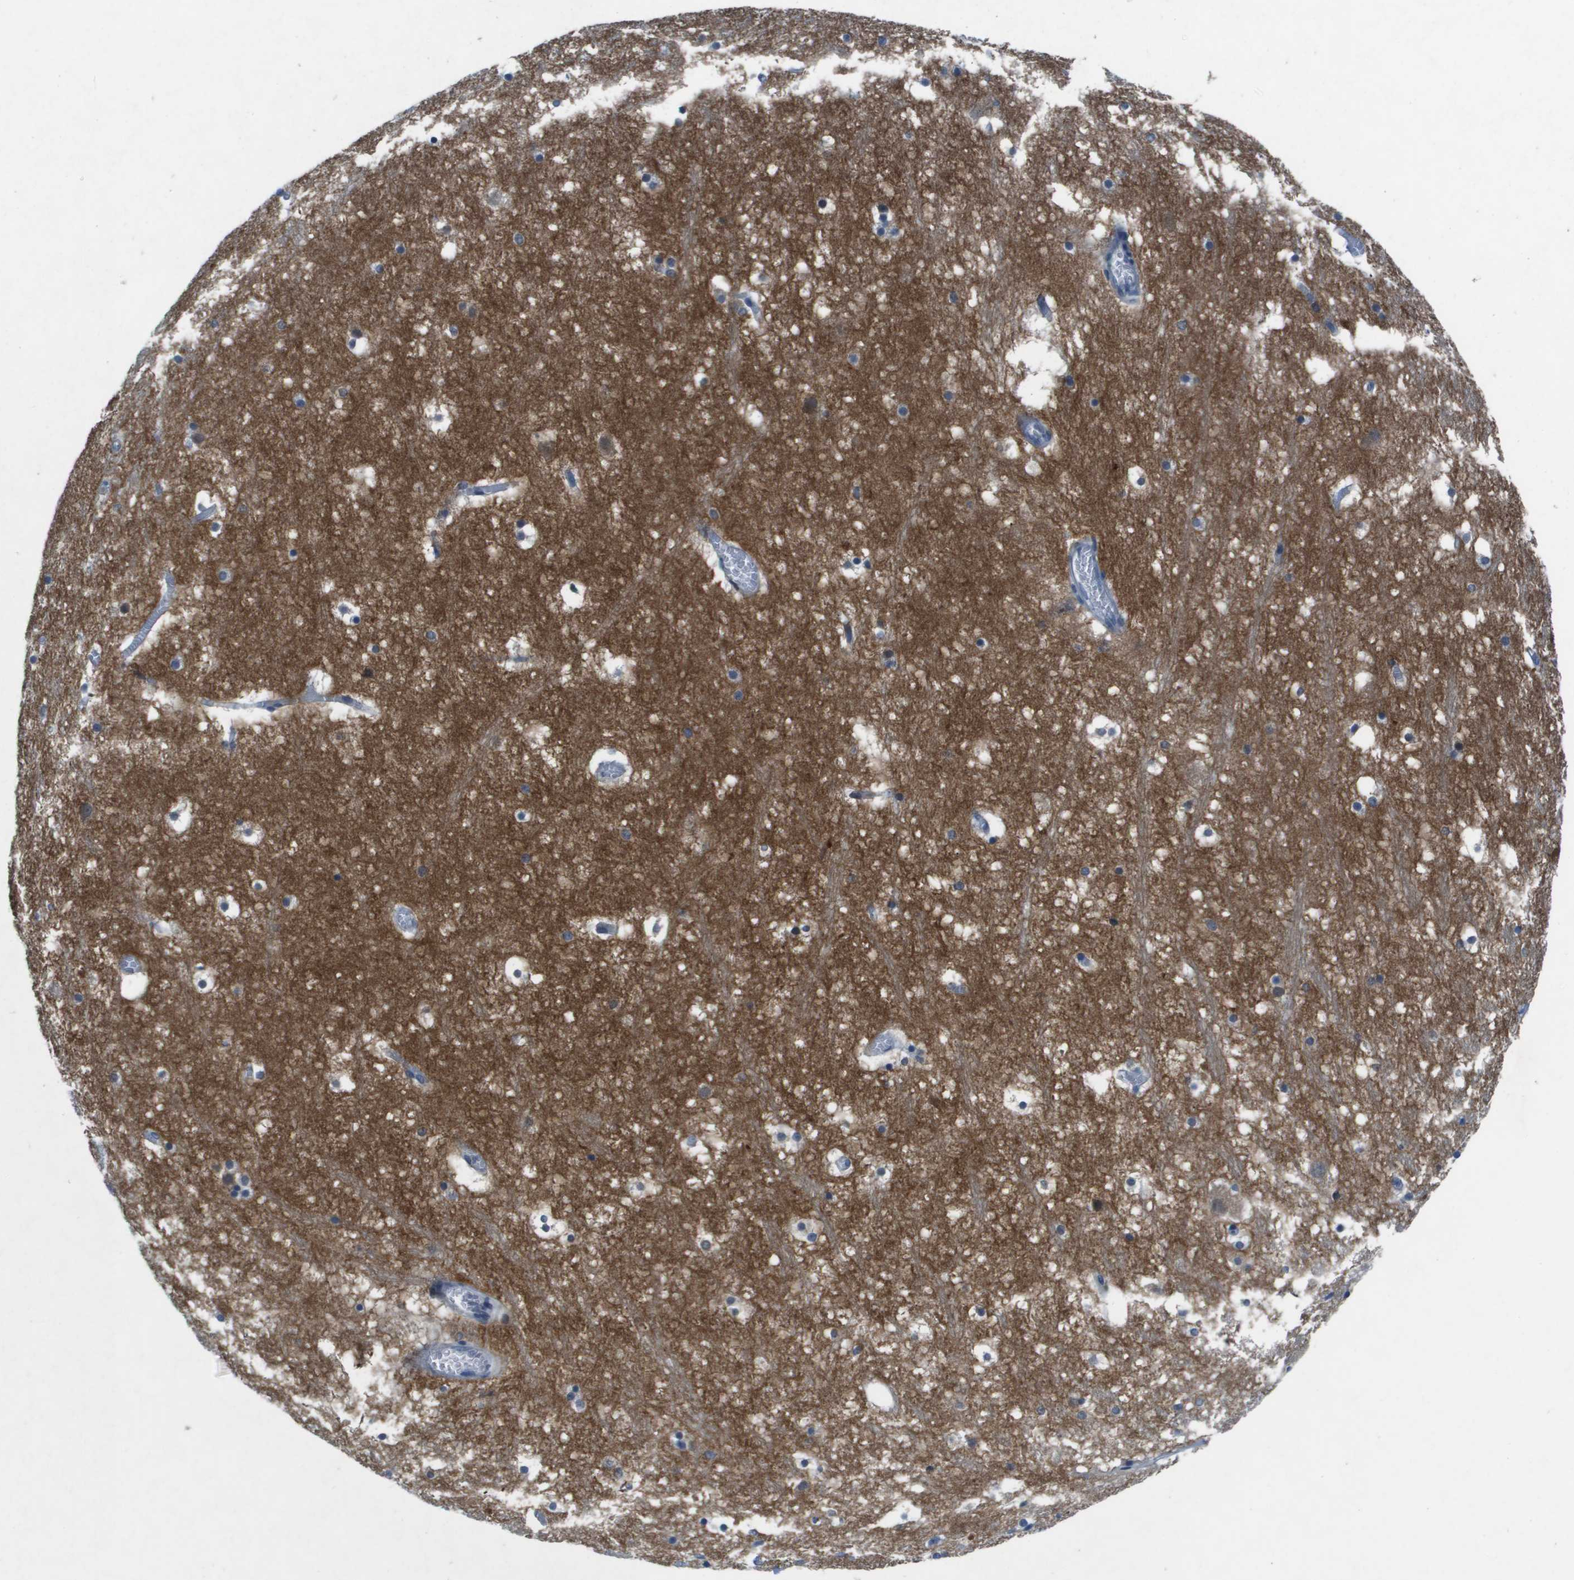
{"staining": {"intensity": "negative", "quantity": "none", "location": "none"}, "tissue": "hippocampus", "cell_type": "Glial cells", "image_type": "normal", "snomed": [{"axis": "morphology", "description": "Normal tissue, NOS"}, {"axis": "topography", "description": "Hippocampus"}], "caption": "High magnification brightfield microscopy of benign hippocampus stained with DAB (3,3'-diaminobenzidine) (brown) and counterstained with hematoxylin (blue): glial cells show no significant staining. (DAB (3,3'-diaminobenzidine) immunohistochemistry visualized using brightfield microscopy, high magnification).", "gene": "NCS1", "patient": {"sex": "male", "age": 45}}